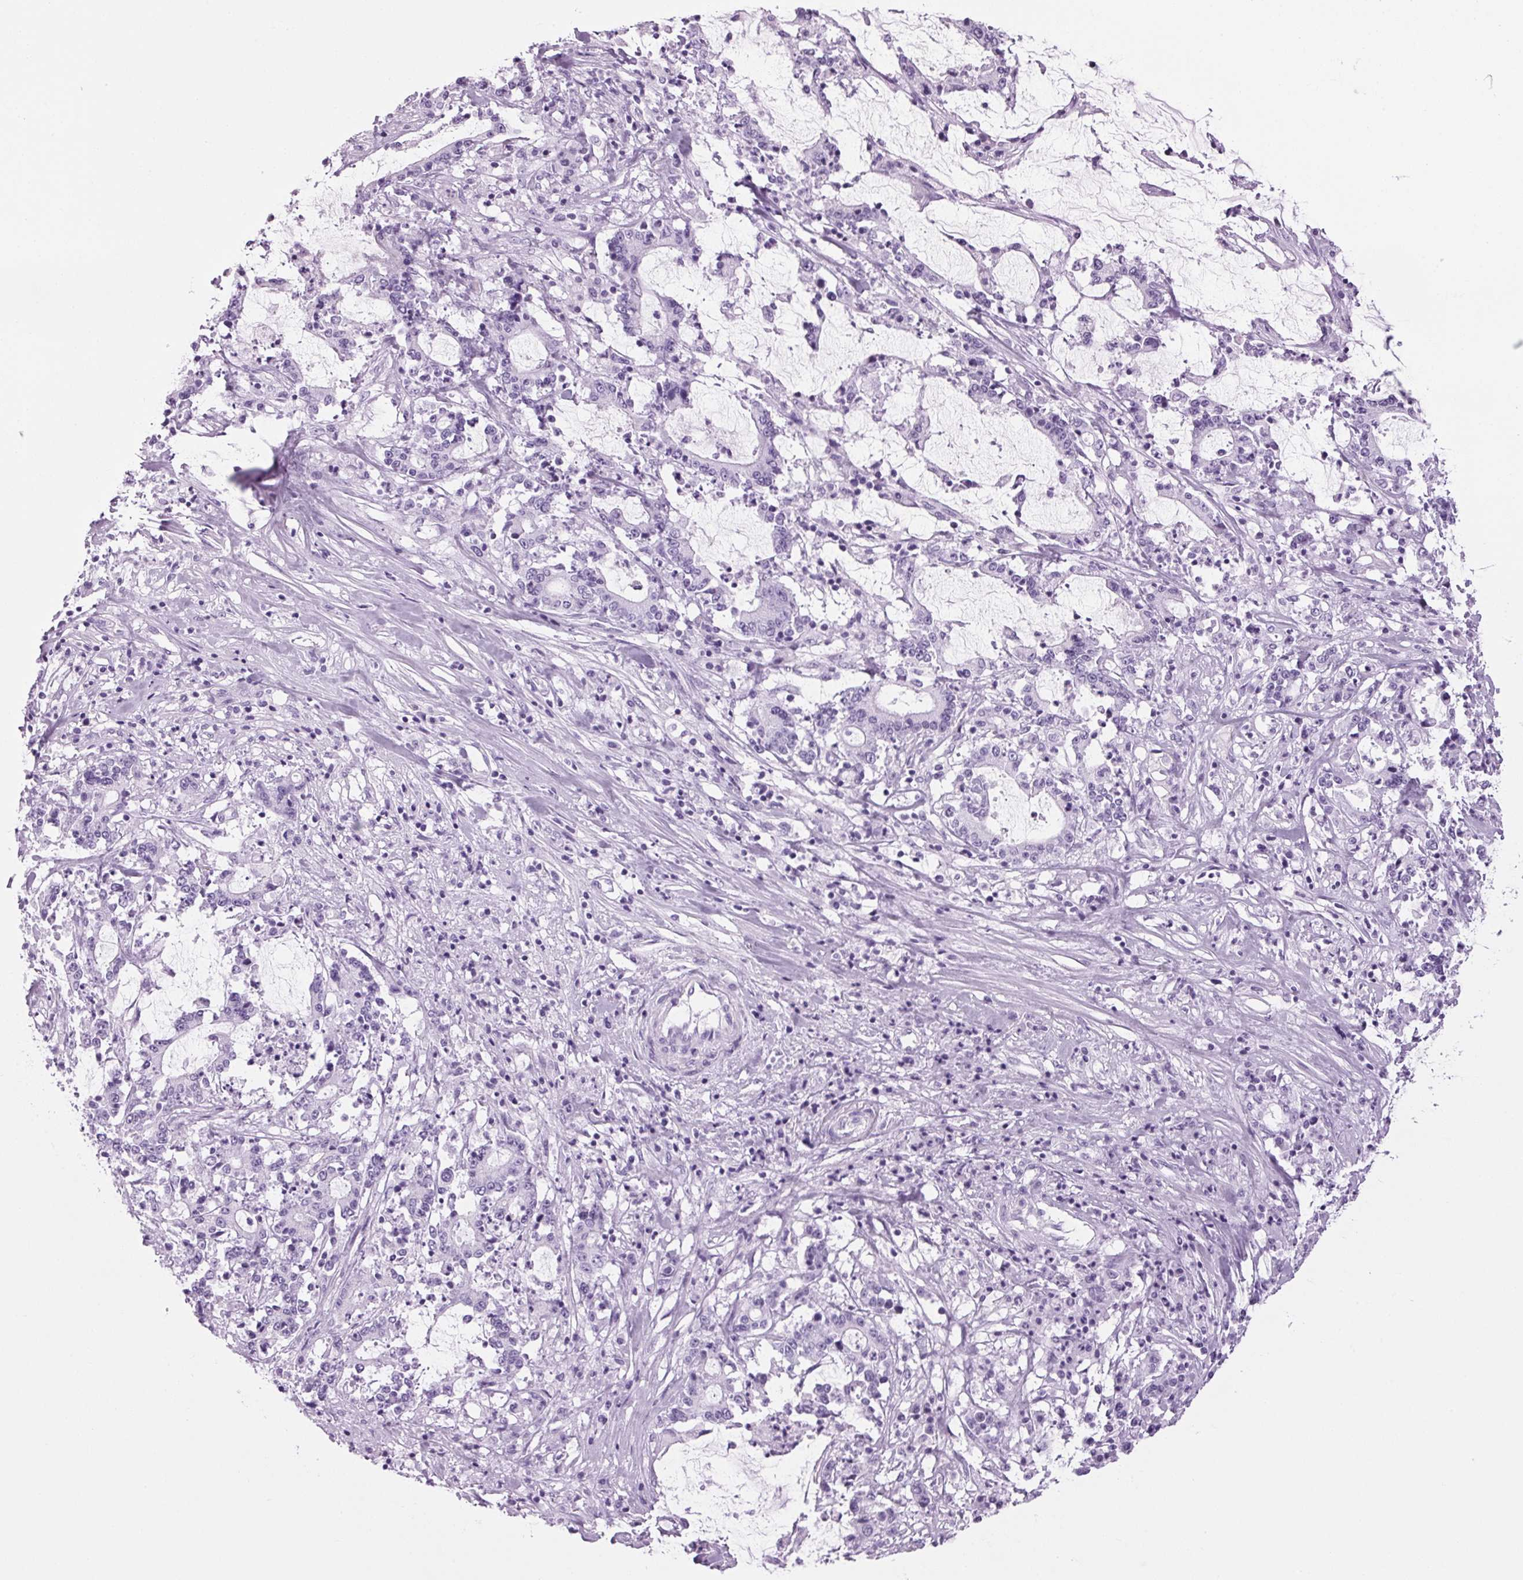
{"staining": {"intensity": "negative", "quantity": "none", "location": "none"}, "tissue": "stomach cancer", "cell_type": "Tumor cells", "image_type": "cancer", "snomed": [{"axis": "morphology", "description": "Adenocarcinoma, NOS"}, {"axis": "topography", "description": "Stomach, upper"}], "caption": "High power microscopy photomicrograph of an immunohistochemistry (IHC) image of stomach cancer (adenocarcinoma), revealing no significant positivity in tumor cells. (Brightfield microscopy of DAB immunohistochemistry (IHC) at high magnification).", "gene": "PPP1R1A", "patient": {"sex": "male", "age": 68}}